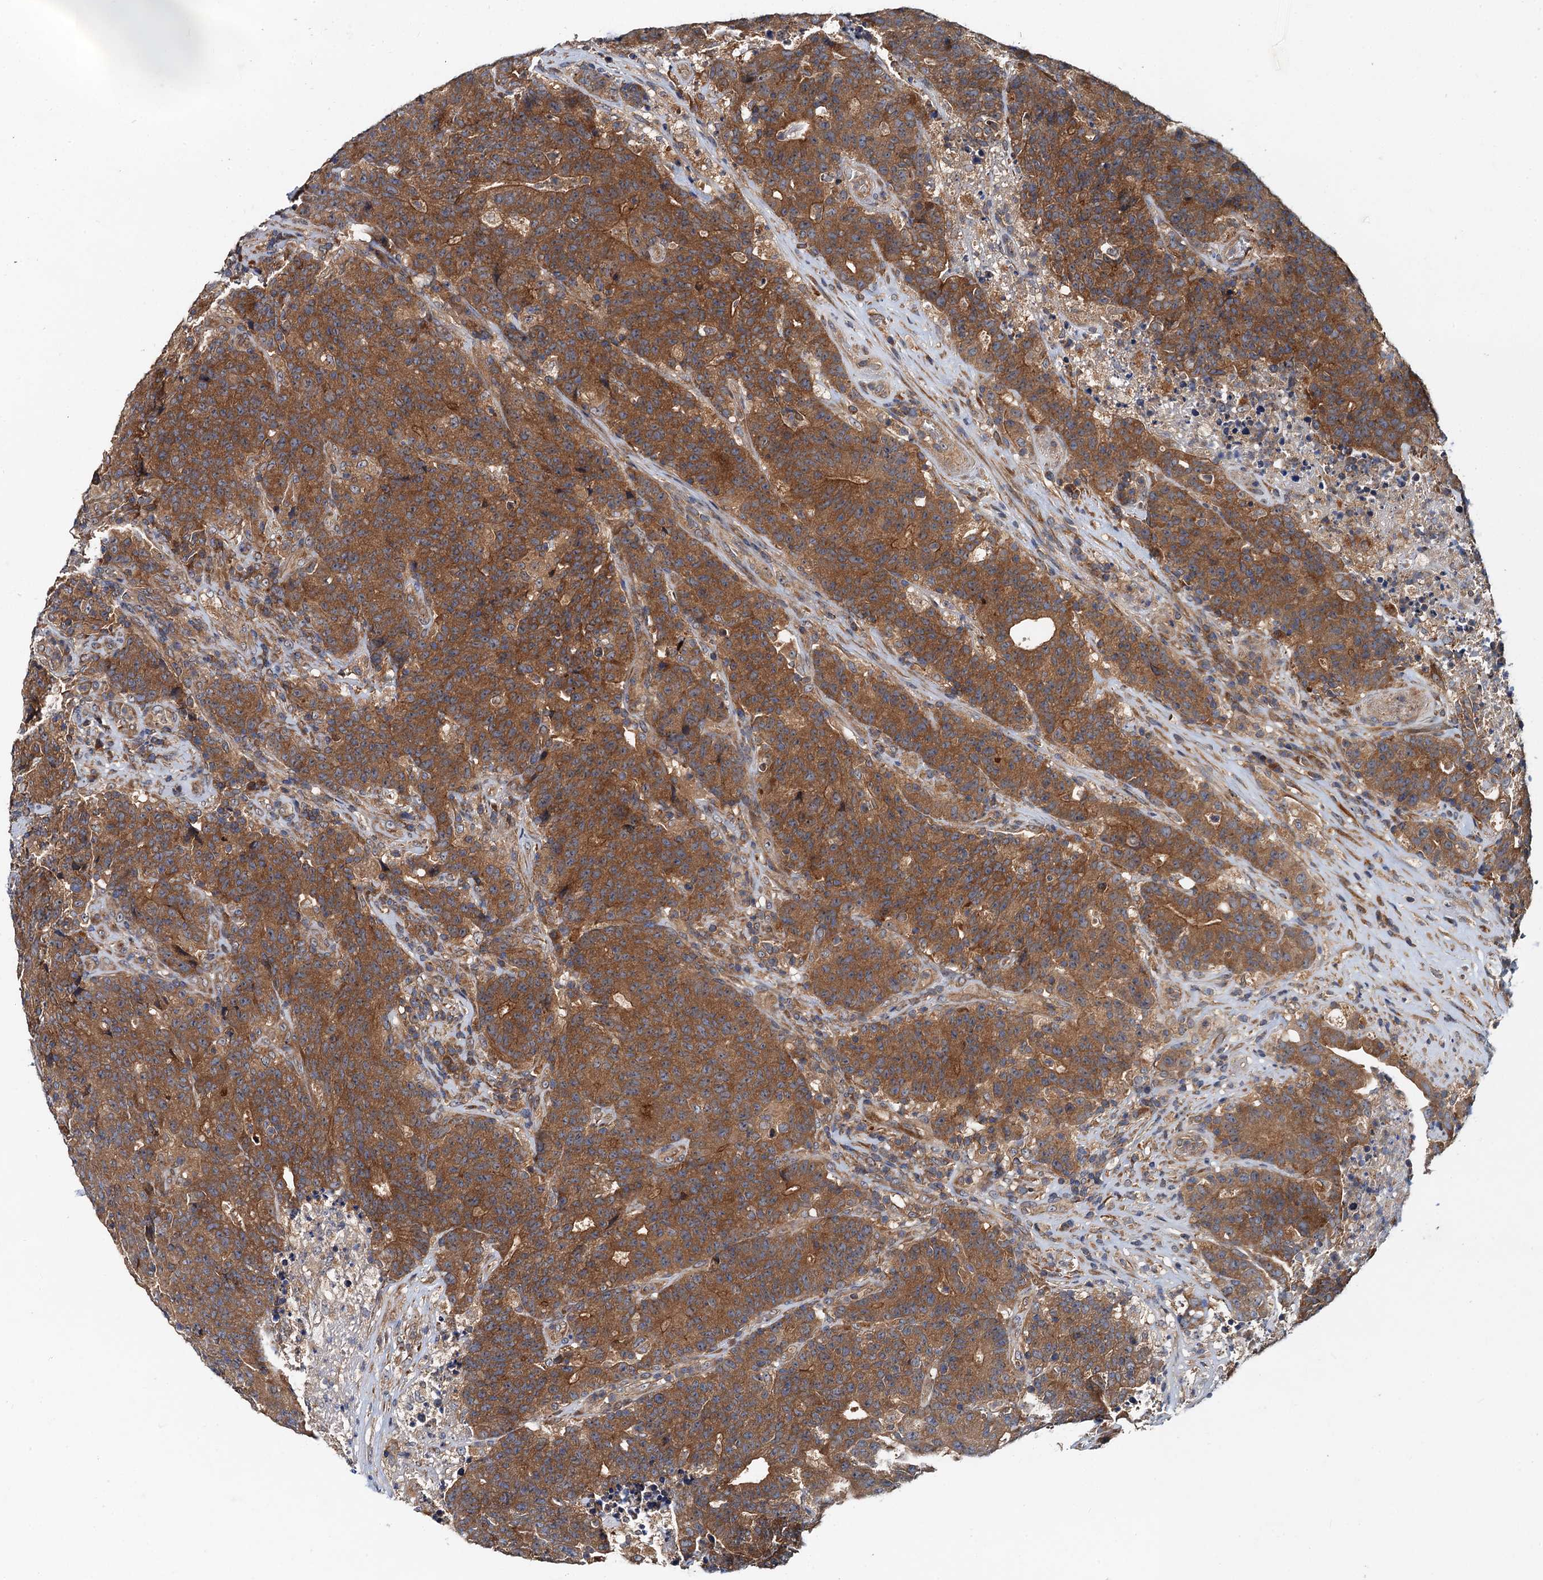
{"staining": {"intensity": "moderate", "quantity": ">75%", "location": "cytoplasmic/membranous"}, "tissue": "colorectal cancer", "cell_type": "Tumor cells", "image_type": "cancer", "snomed": [{"axis": "morphology", "description": "Adenocarcinoma, NOS"}, {"axis": "topography", "description": "Colon"}], "caption": "Tumor cells reveal moderate cytoplasmic/membranous expression in approximately >75% of cells in adenocarcinoma (colorectal).", "gene": "EFL1", "patient": {"sex": "female", "age": 75}}